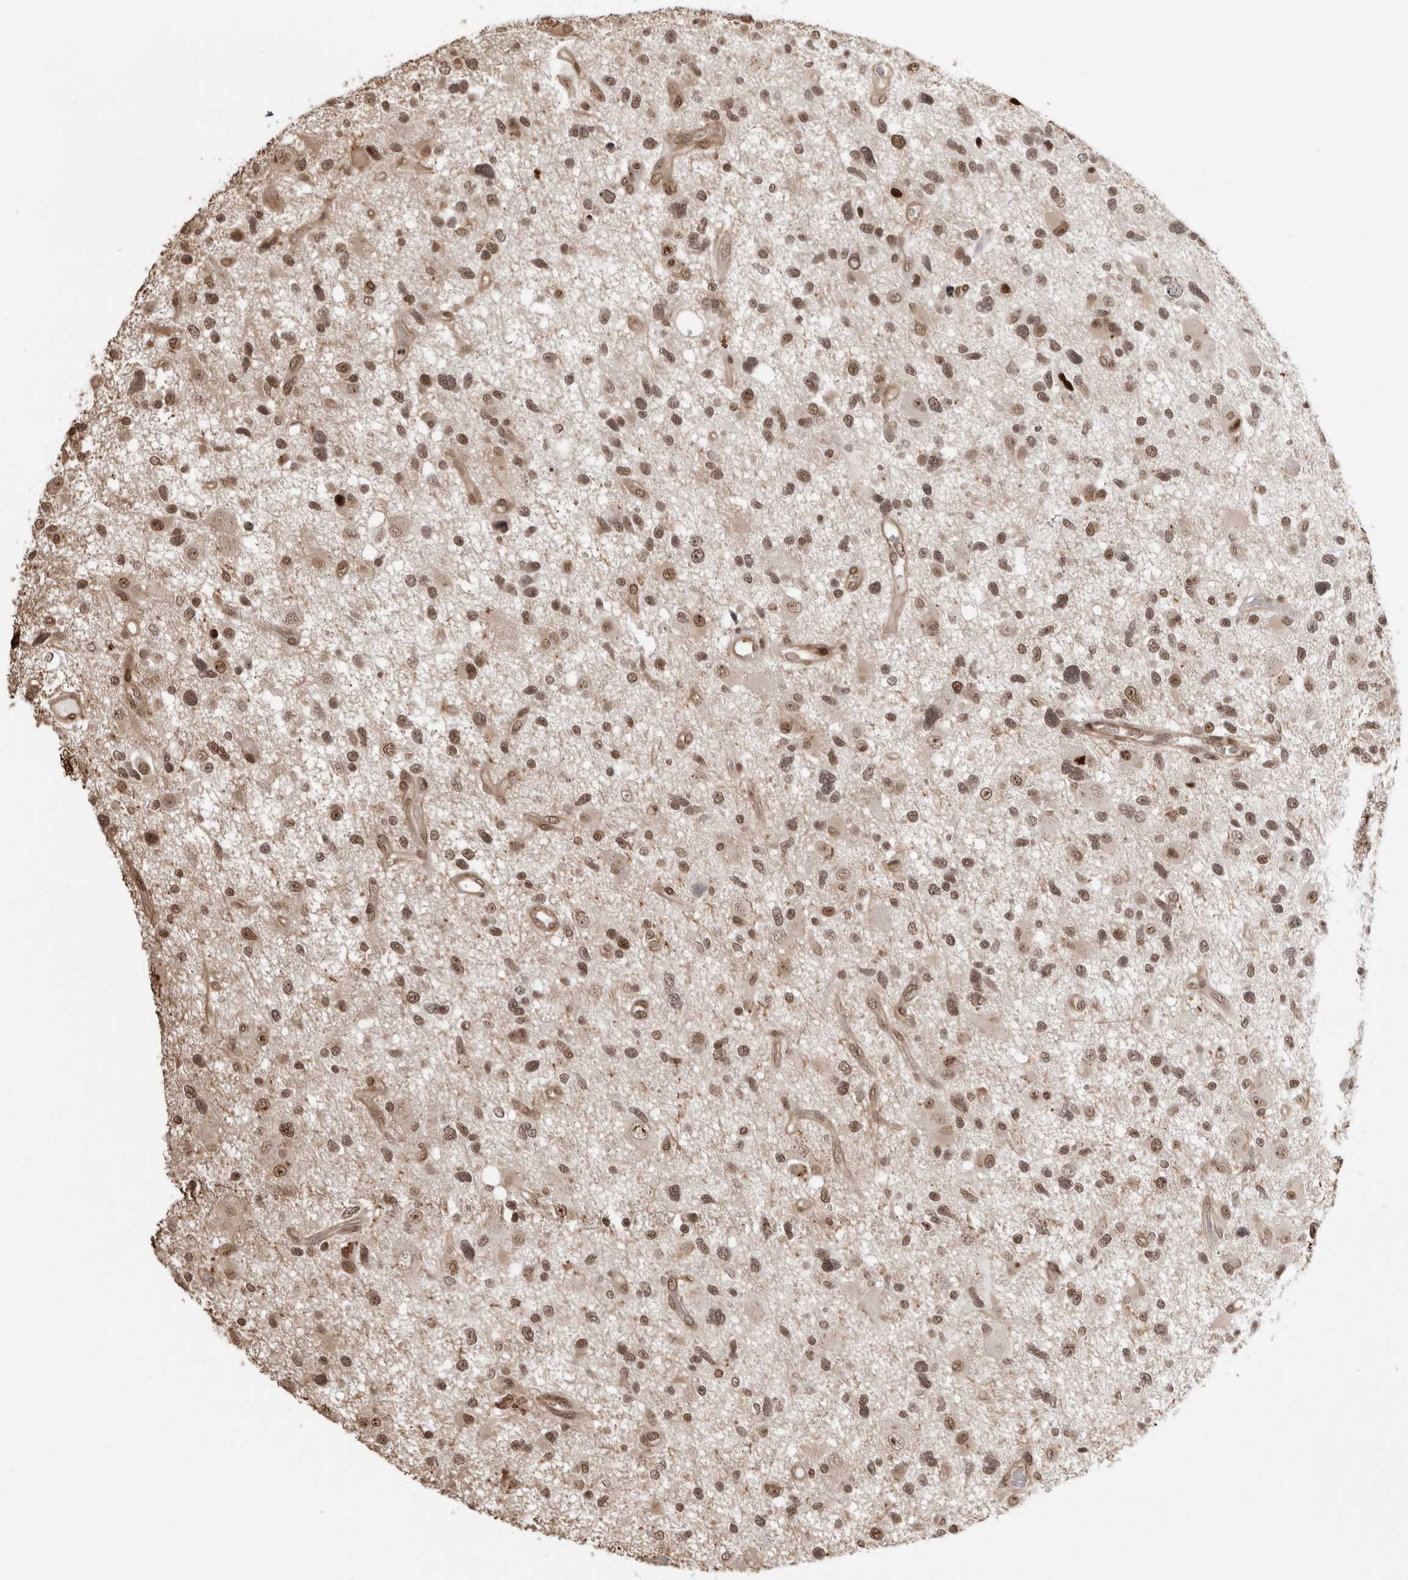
{"staining": {"intensity": "moderate", "quantity": ">75%", "location": "nuclear"}, "tissue": "glioma", "cell_type": "Tumor cells", "image_type": "cancer", "snomed": [{"axis": "morphology", "description": "Glioma, malignant, High grade"}, {"axis": "topography", "description": "Brain"}], "caption": "DAB (3,3'-diaminobenzidine) immunohistochemical staining of malignant high-grade glioma exhibits moderate nuclear protein staining in approximately >75% of tumor cells.", "gene": "SDE2", "patient": {"sex": "male", "age": 33}}